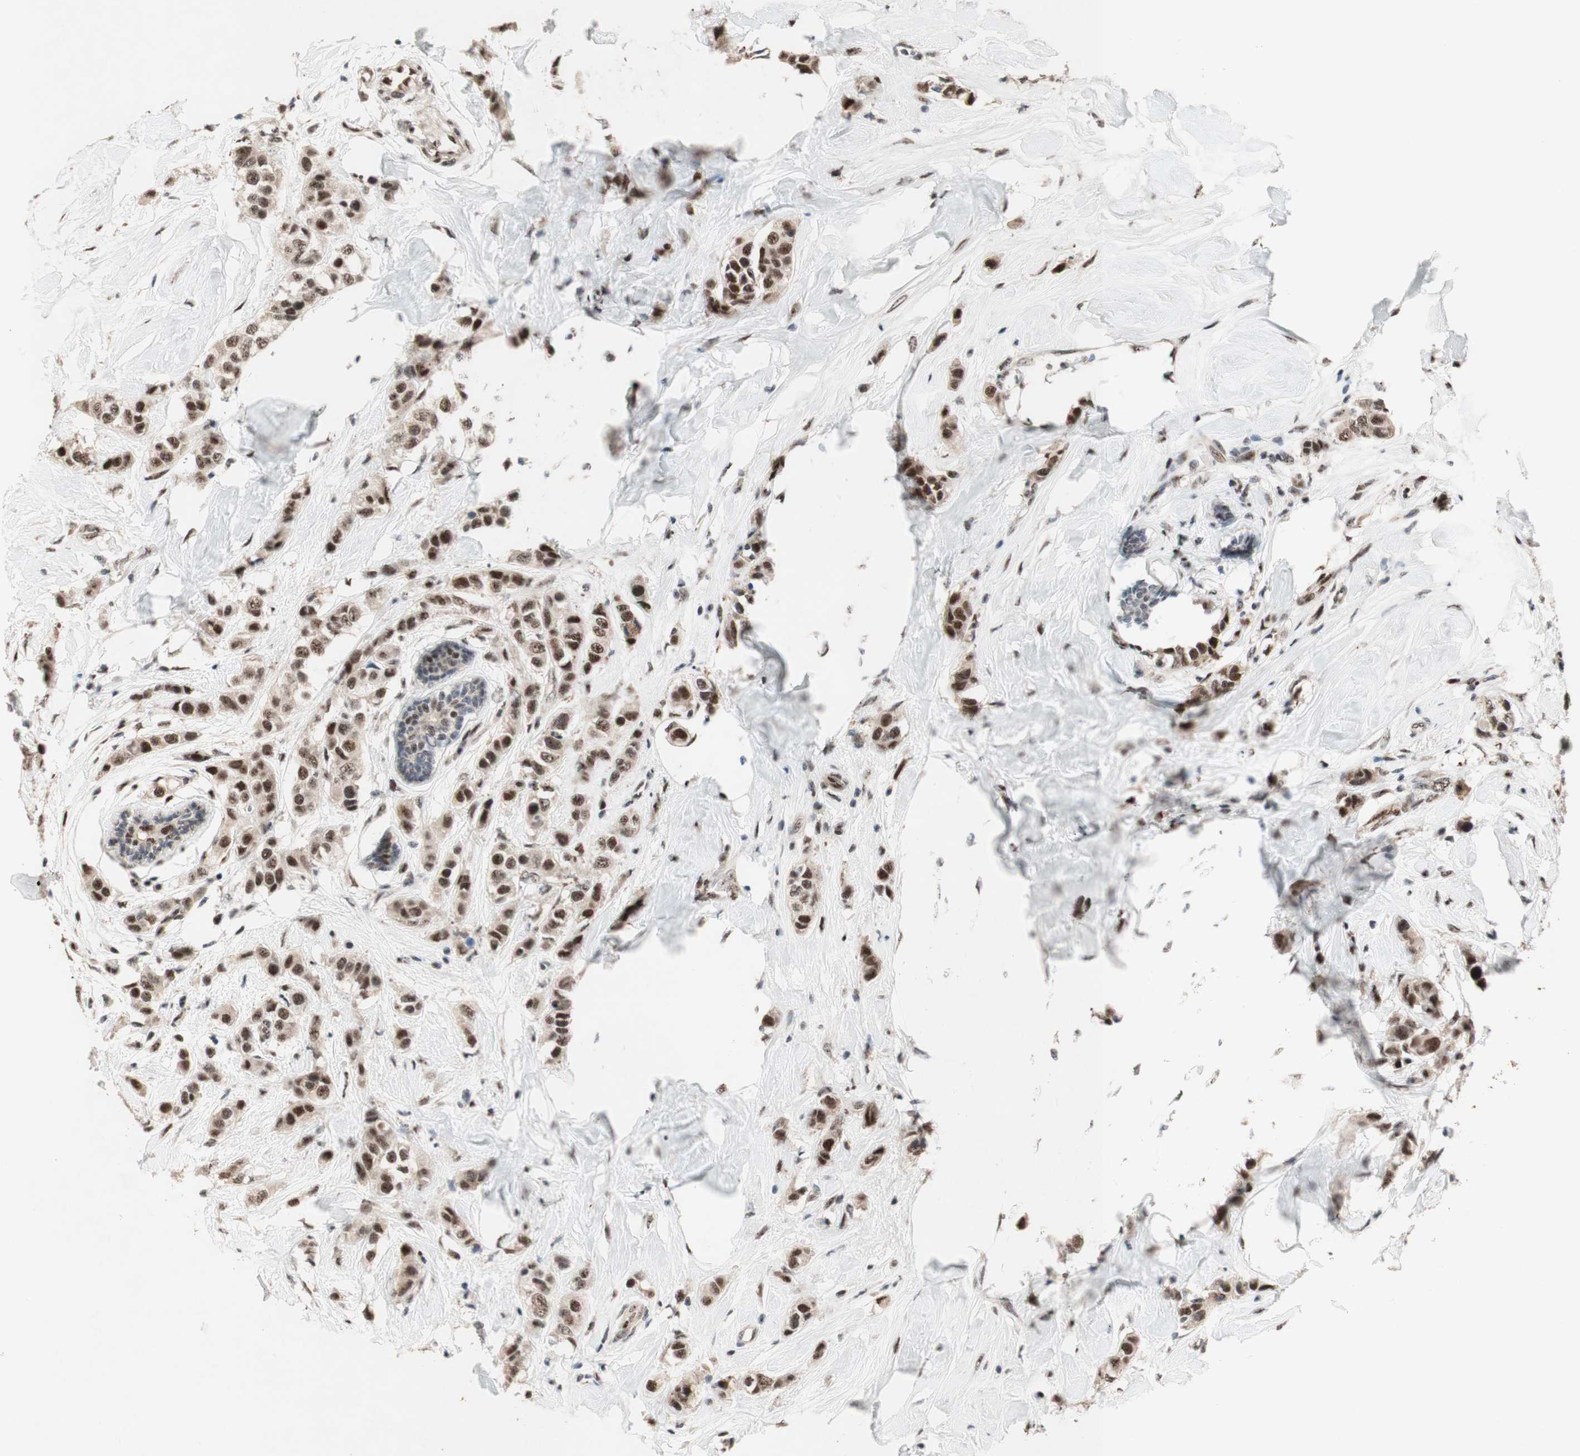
{"staining": {"intensity": "strong", "quantity": ">75%", "location": "nuclear"}, "tissue": "breast cancer", "cell_type": "Tumor cells", "image_type": "cancer", "snomed": [{"axis": "morphology", "description": "Normal tissue, NOS"}, {"axis": "morphology", "description": "Duct carcinoma"}, {"axis": "topography", "description": "Breast"}], "caption": "IHC staining of invasive ductal carcinoma (breast), which displays high levels of strong nuclear expression in about >75% of tumor cells indicating strong nuclear protein expression. The staining was performed using DAB (3,3'-diaminobenzidine) (brown) for protein detection and nuclei were counterstained in hematoxylin (blue).", "gene": "TLE1", "patient": {"sex": "female", "age": 50}}